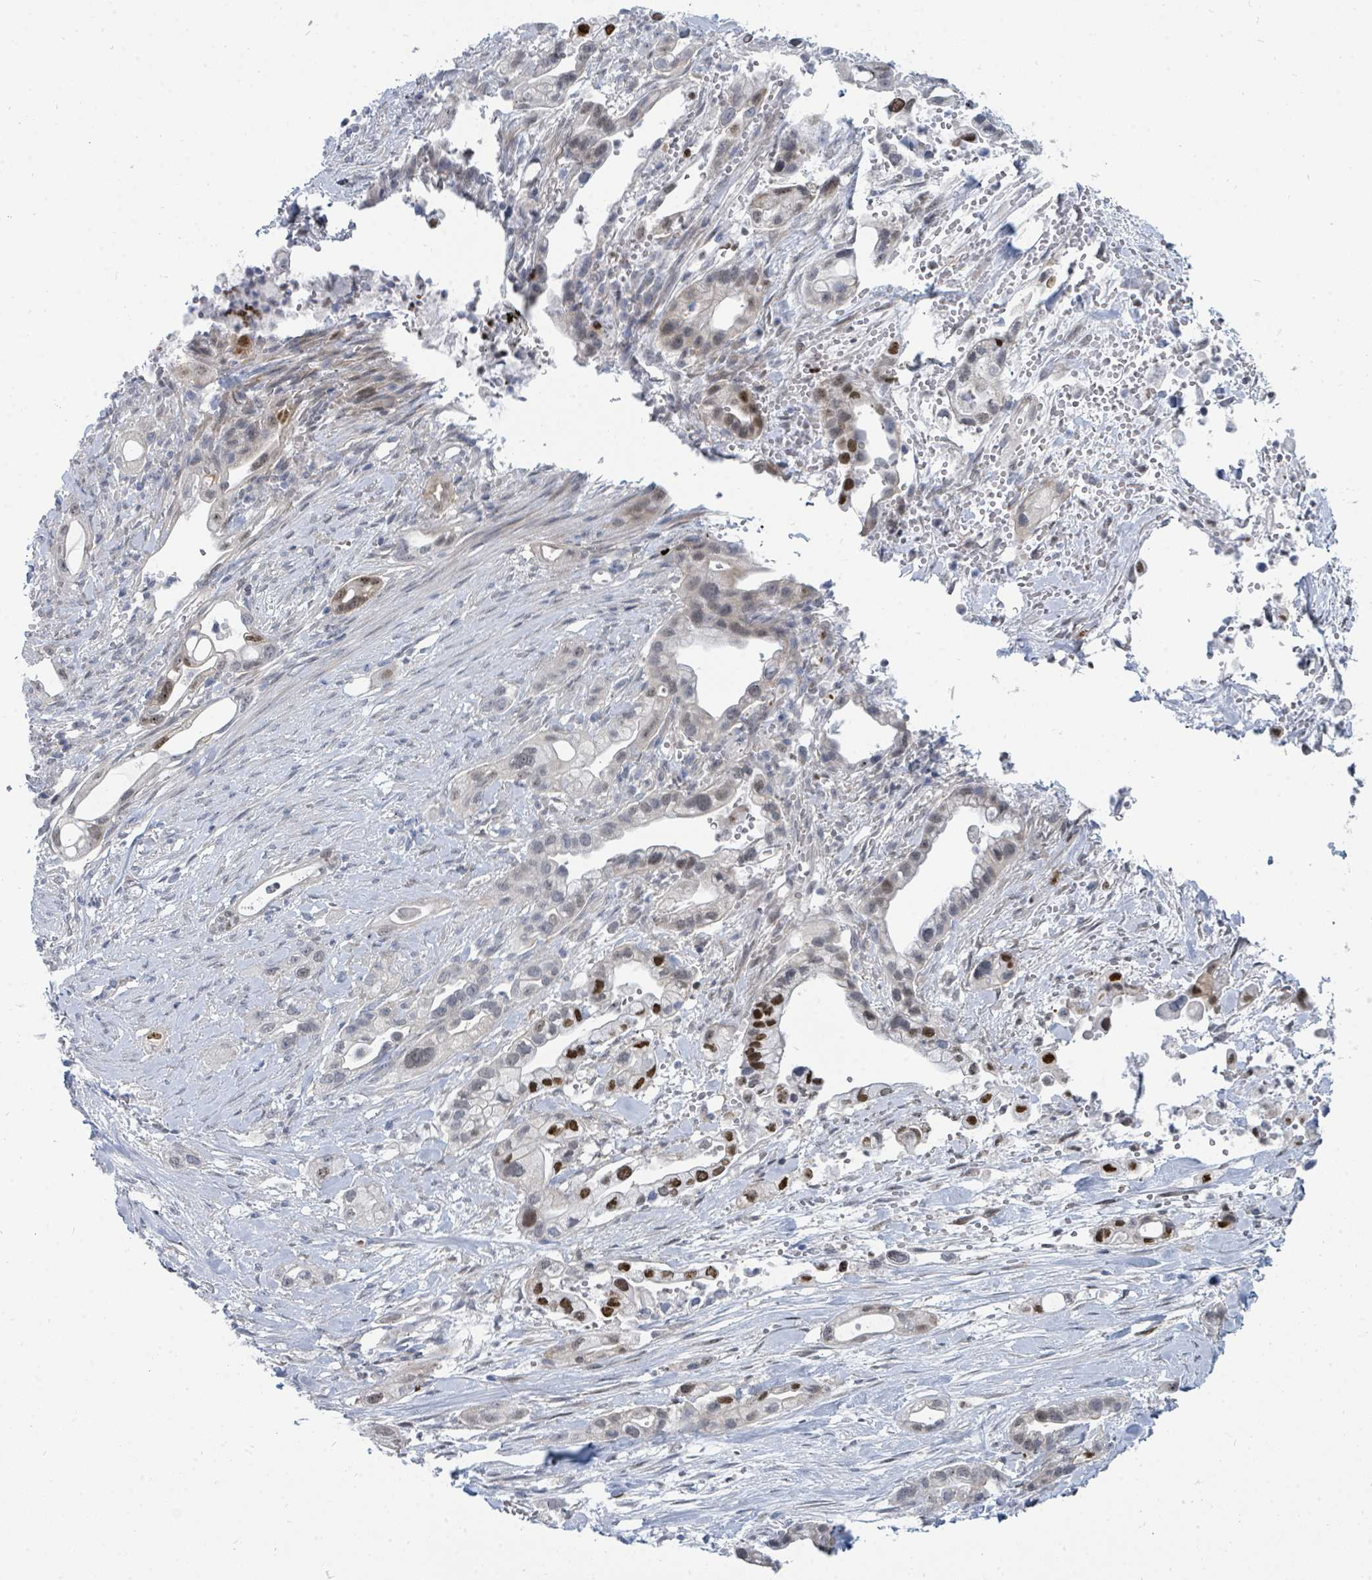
{"staining": {"intensity": "strong", "quantity": "<25%", "location": "nuclear"}, "tissue": "pancreatic cancer", "cell_type": "Tumor cells", "image_type": "cancer", "snomed": [{"axis": "morphology", "description": "Adenocarcinoma, NOS"}, {"axis": "topography", "description": "Pancreas"}], "caption": "Protein analysis of pancreatic cancer (adenocarcinoma) tissue displays strong nuclear expression in approximately <25% of tumor cells.", "gene": "SUMO4", "patient": {"sex": "male", "age": 44}}